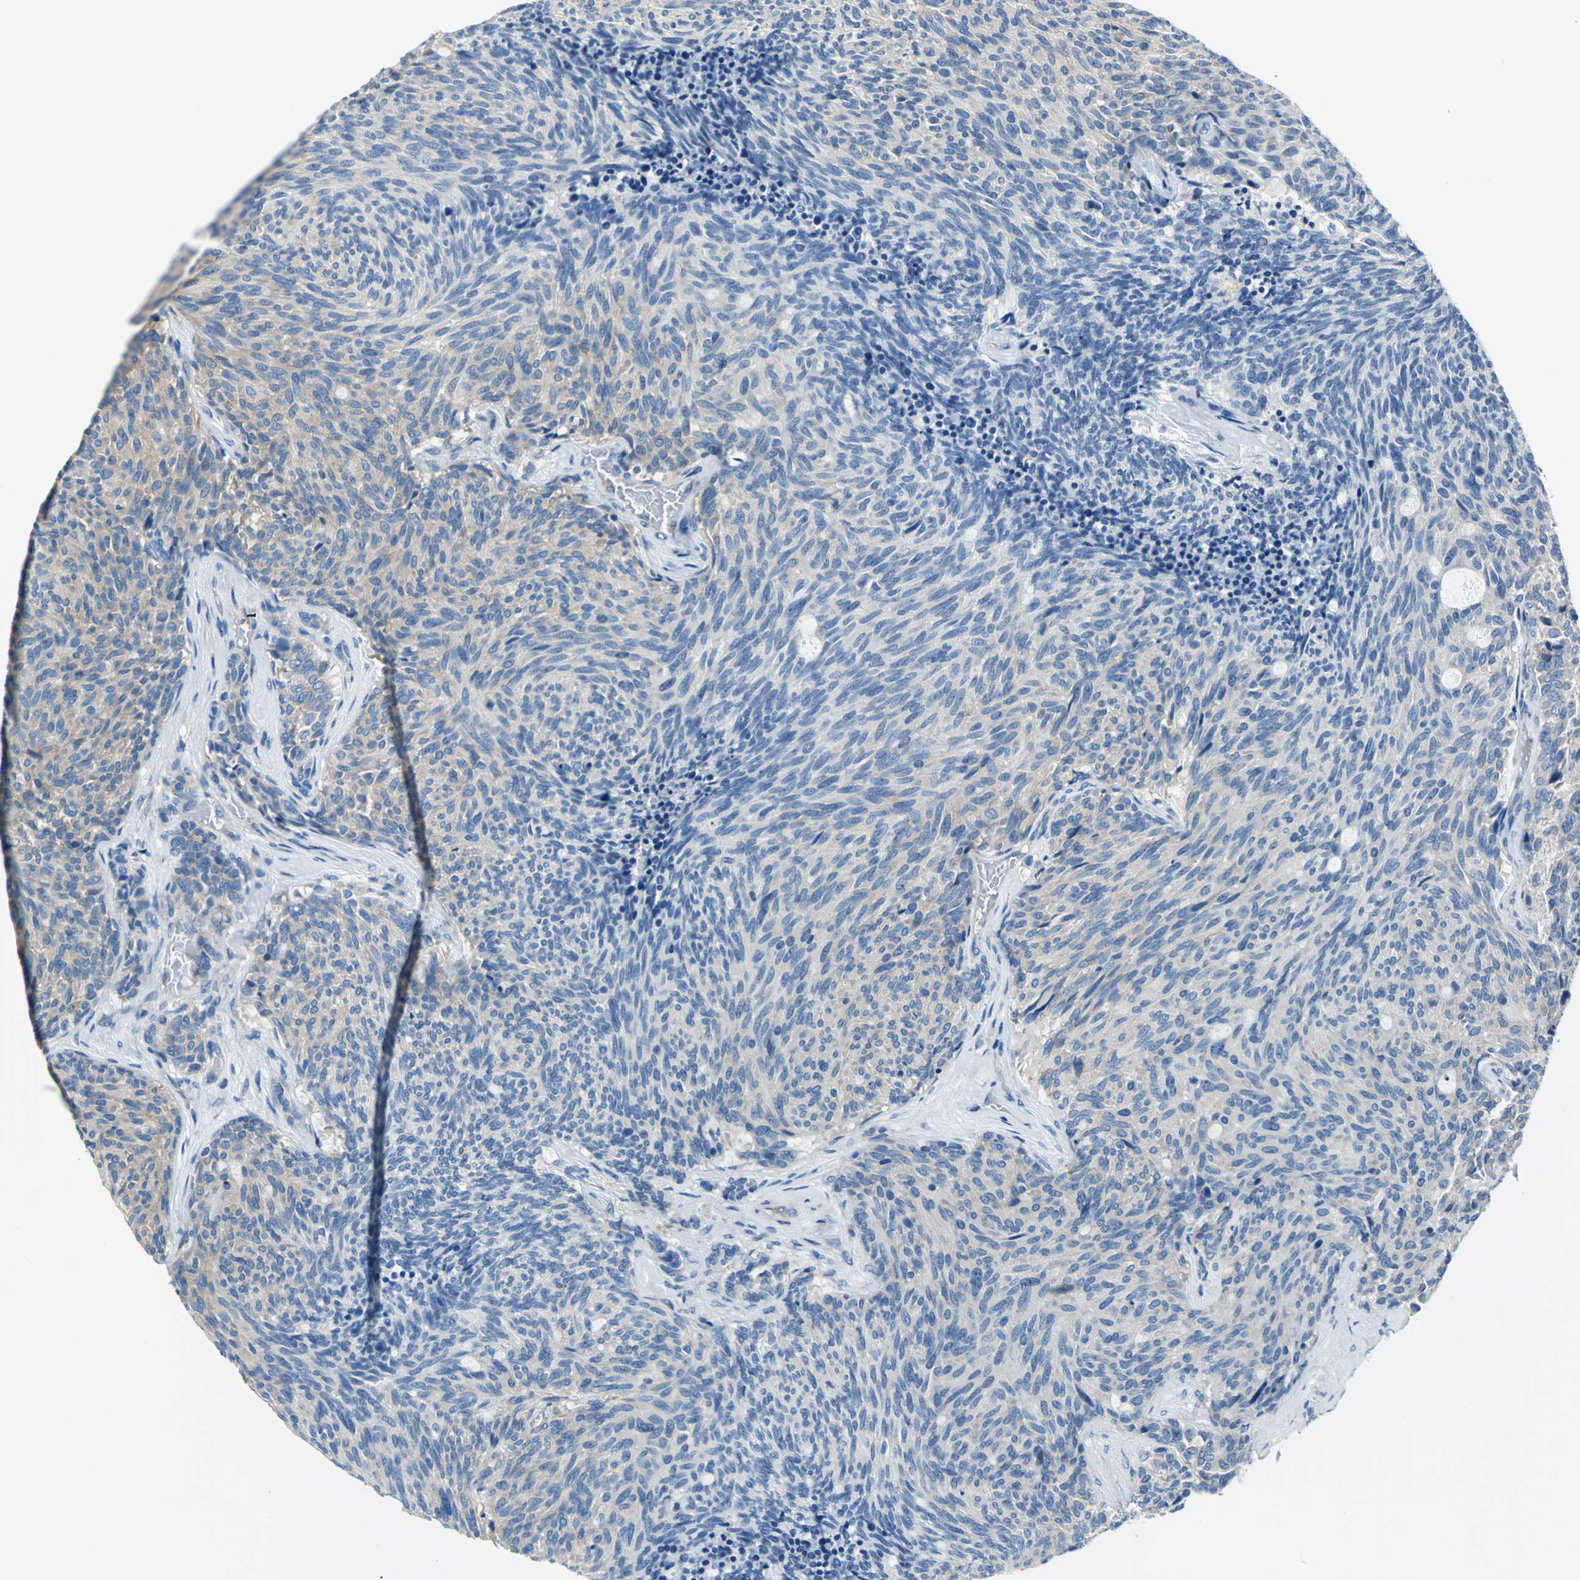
{"staining": {"intensity": "weak", "quantity": "<25%", "location": "cytoplasmic/membranous"}, "tissue": "carcinoid", "cell_type": "Tumor cells", "image_type": "cancer", "snomed": [{"axis": "morphology", "description": "Carcinoid, malignant, NOS"}, {"axis": "topography", "description": "Pancreas"}], "caption": "This histopathology image is of carcinoid (malignant) stained with IHC to label a protein in brown with the nuclei are counter-stained blue. There is no staining in tumor cells. The staining is performed using DAB (3,3'-diaminobenzidine) brown chromogen with nuclei counter-stained in using hematoxylin.", "gene": "TRIM25", "patient": {"sex": "female", "age": 54}}